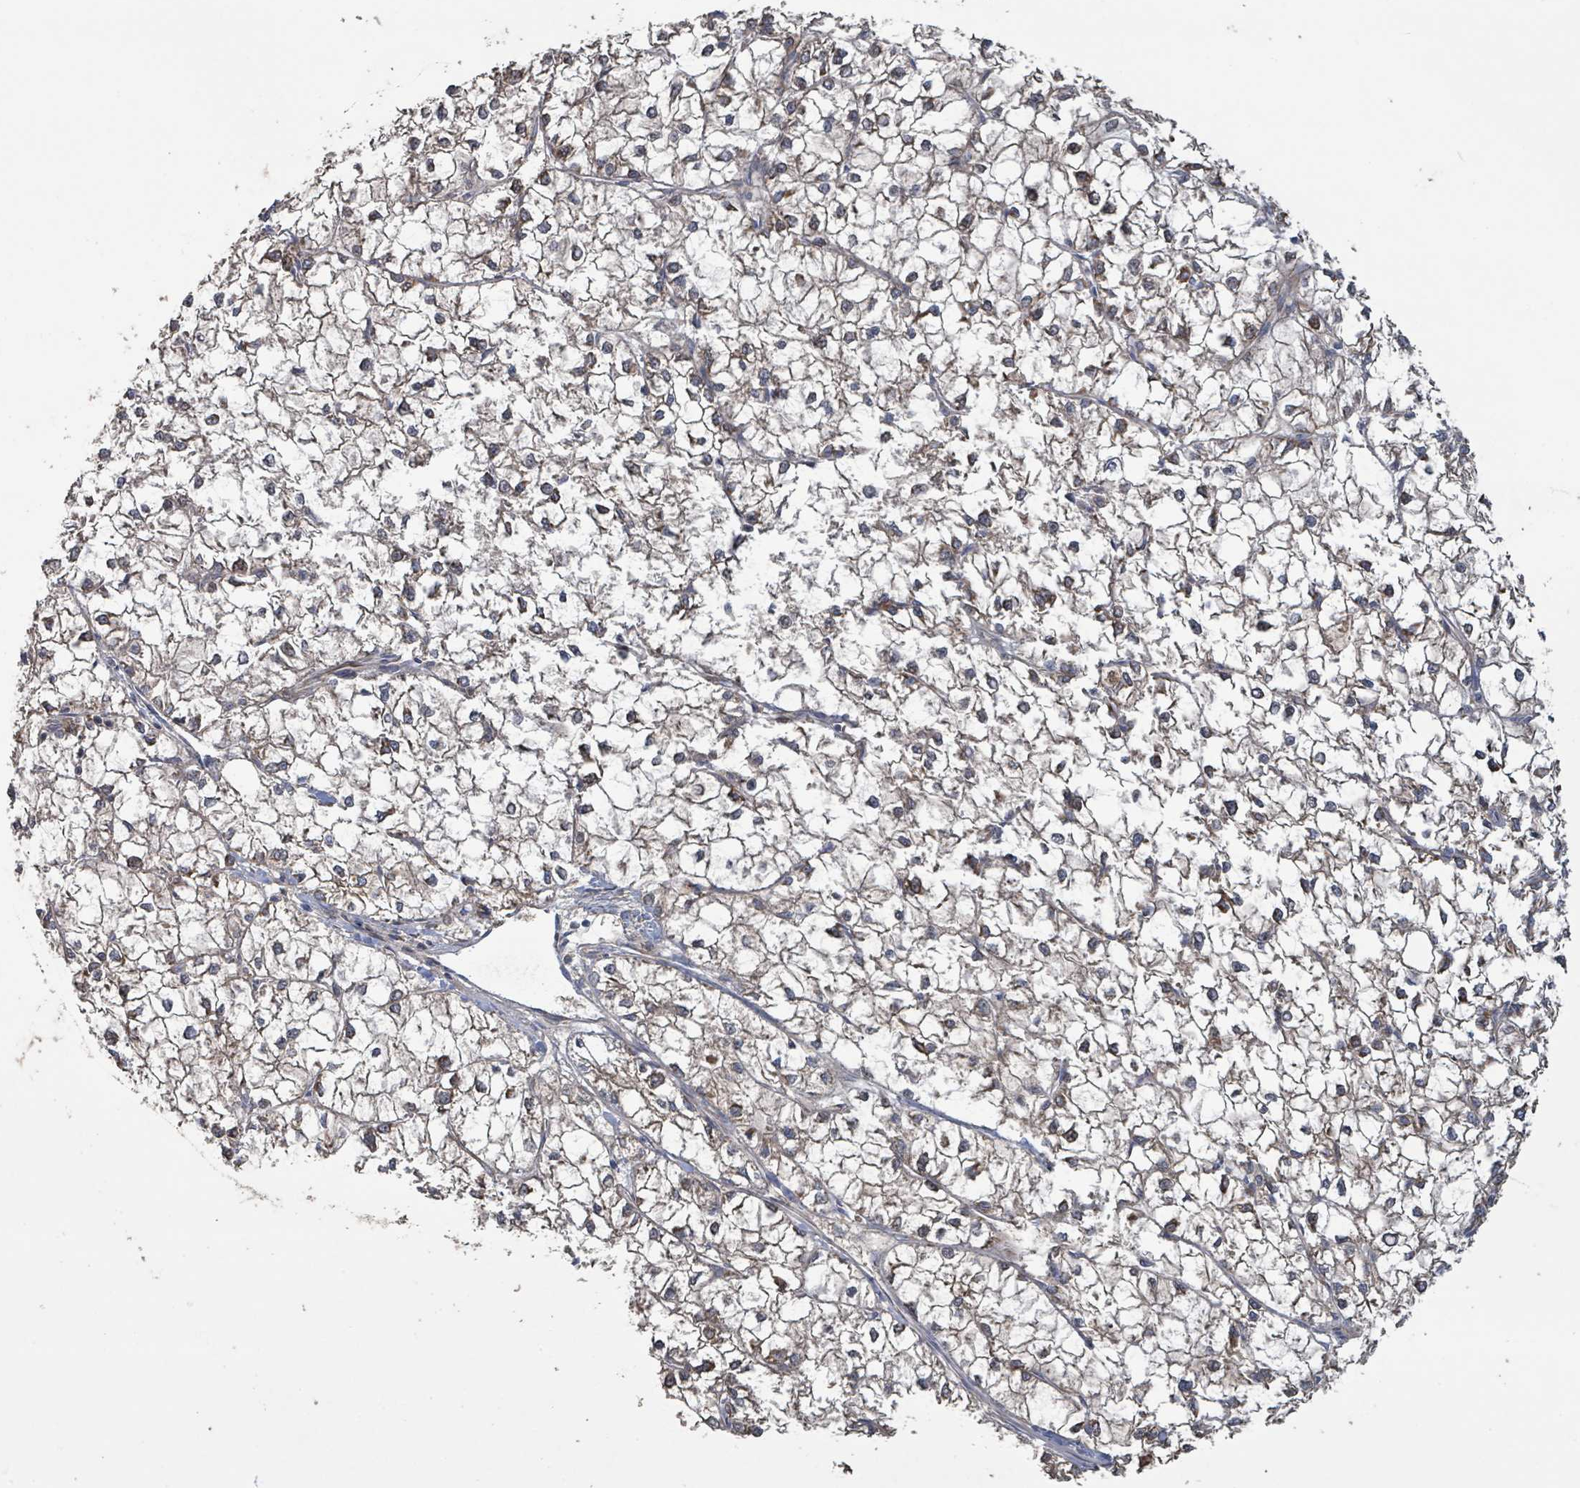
{"staining": {"intensity": "weak", "quantity": "25%-75%", "location": "cytoplasmic/membranous"}, "tissue": "liver cancer", "cell_type": "Tumor cells", "image_type": "cancer", "snomed": [{"axis": "morphology", "description": "Carcinoma, Hepatocellular, NOS"}, {"axis": "topography", "description": "Liver"}], "caption": "Liver hepatocellular carcinoma was stained to show a protein in brown. There is low levels of weak cytoplasmic/membranous staining in approximately 25%-75% of tumor cells. Using DAB (3,3'-diaminobenzidine) (brown) and hematoxylin (blue) stains, captured at high magnification using brightfield microscopy.", "gene": "RPL32", "patient": {"sex": "female", "age": 43}}